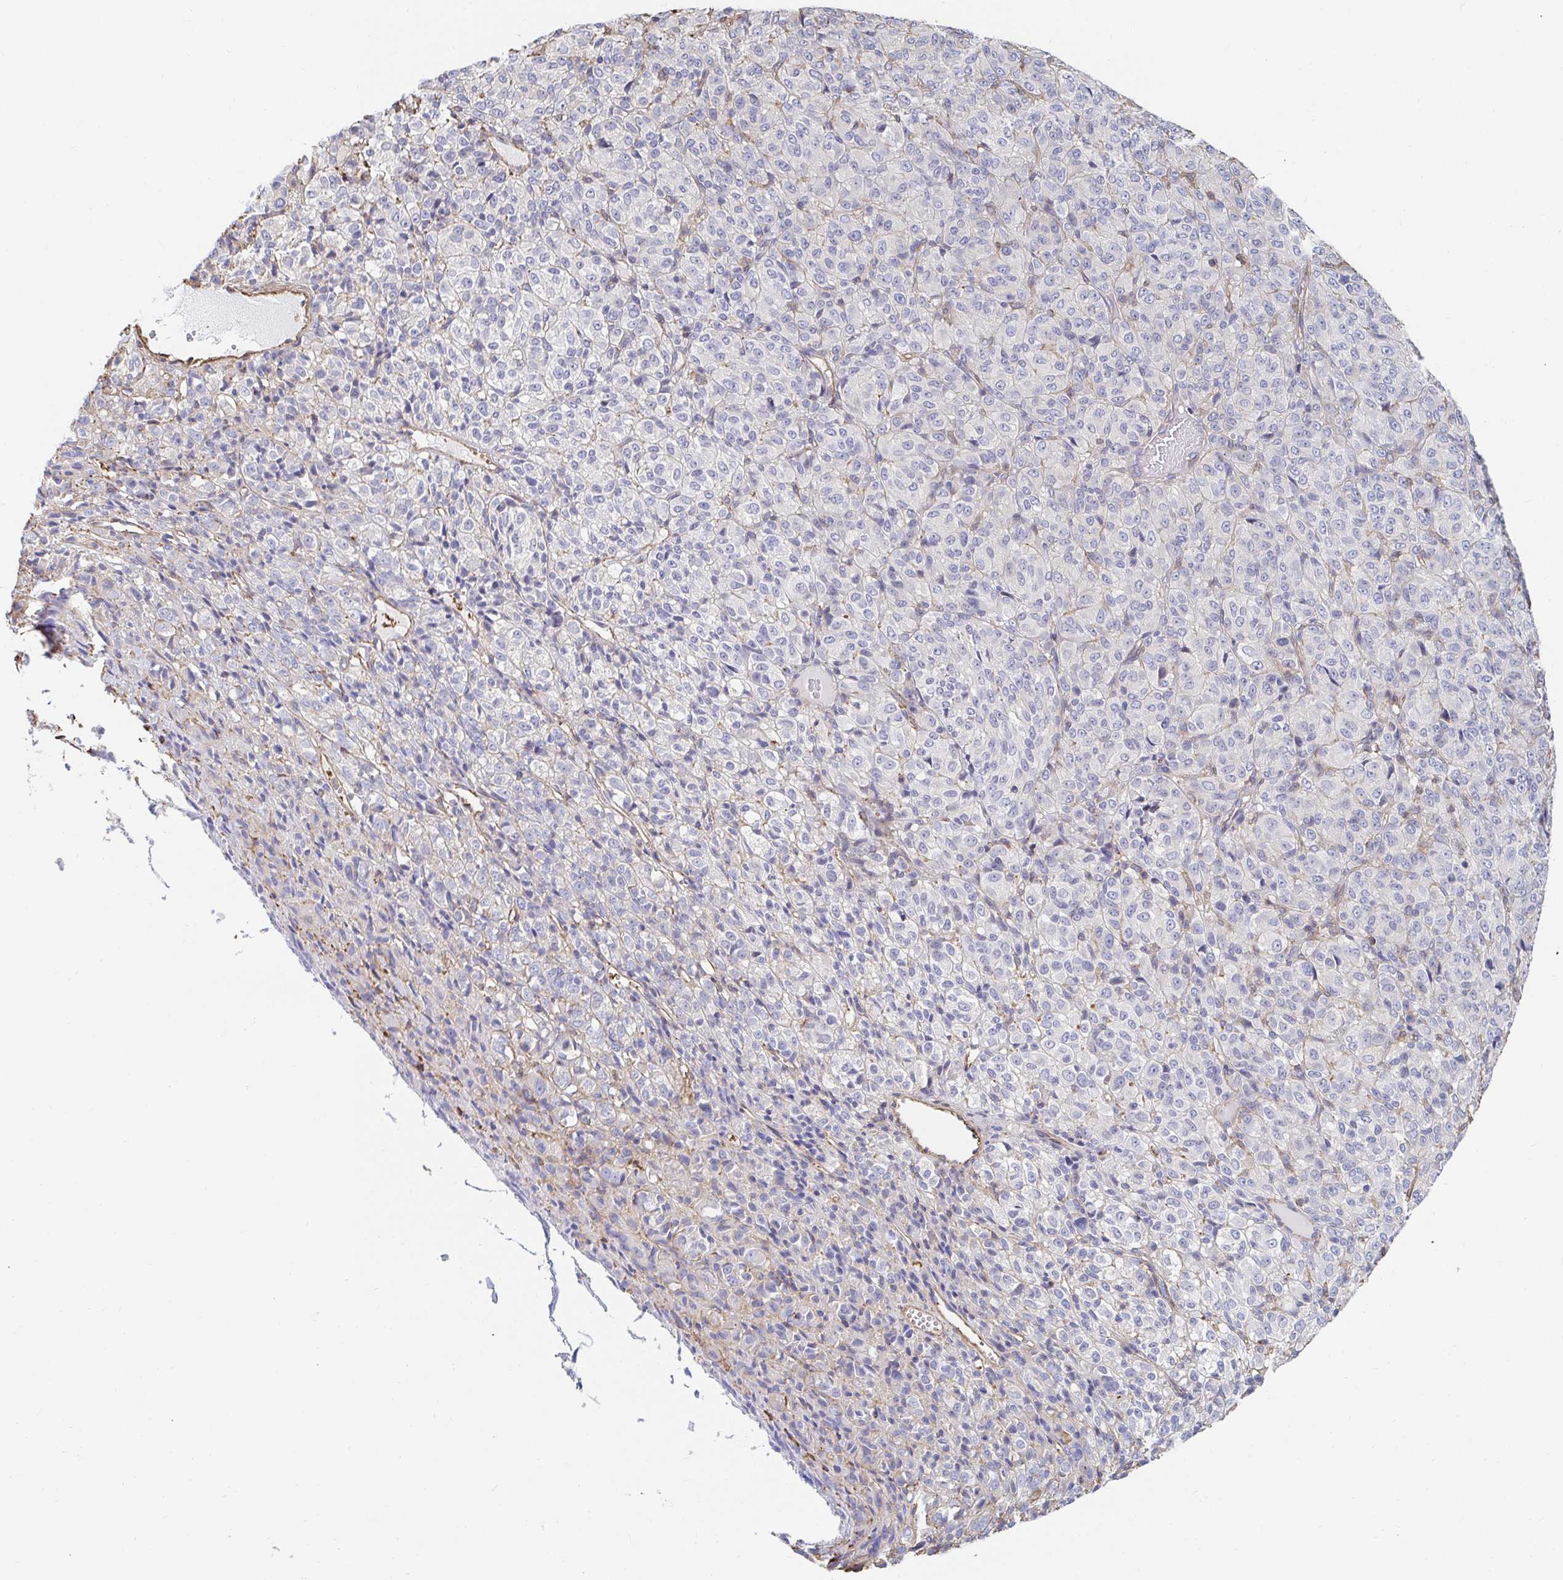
{"staining": {"intensity": "negative", "quantity": "none", "location": "none"}, "tissue": "melanoma", "cell_type": "Tumor cells", "image_type": "cancer", "snomed": [{"axis": "morphology", "description": "Malignant melanoma, Metastatic site"}, {"axis": "topography", "description": "Brain"}], "caption": "High power microscopy histopathology image of an immunohistochemistry (IHC) histopathology image of malignant melanoma (metastatic site), revealing no significant expression in tumor cells.", "gene": "PTPN14", "patient": {"sex": "female", "age": 56}}